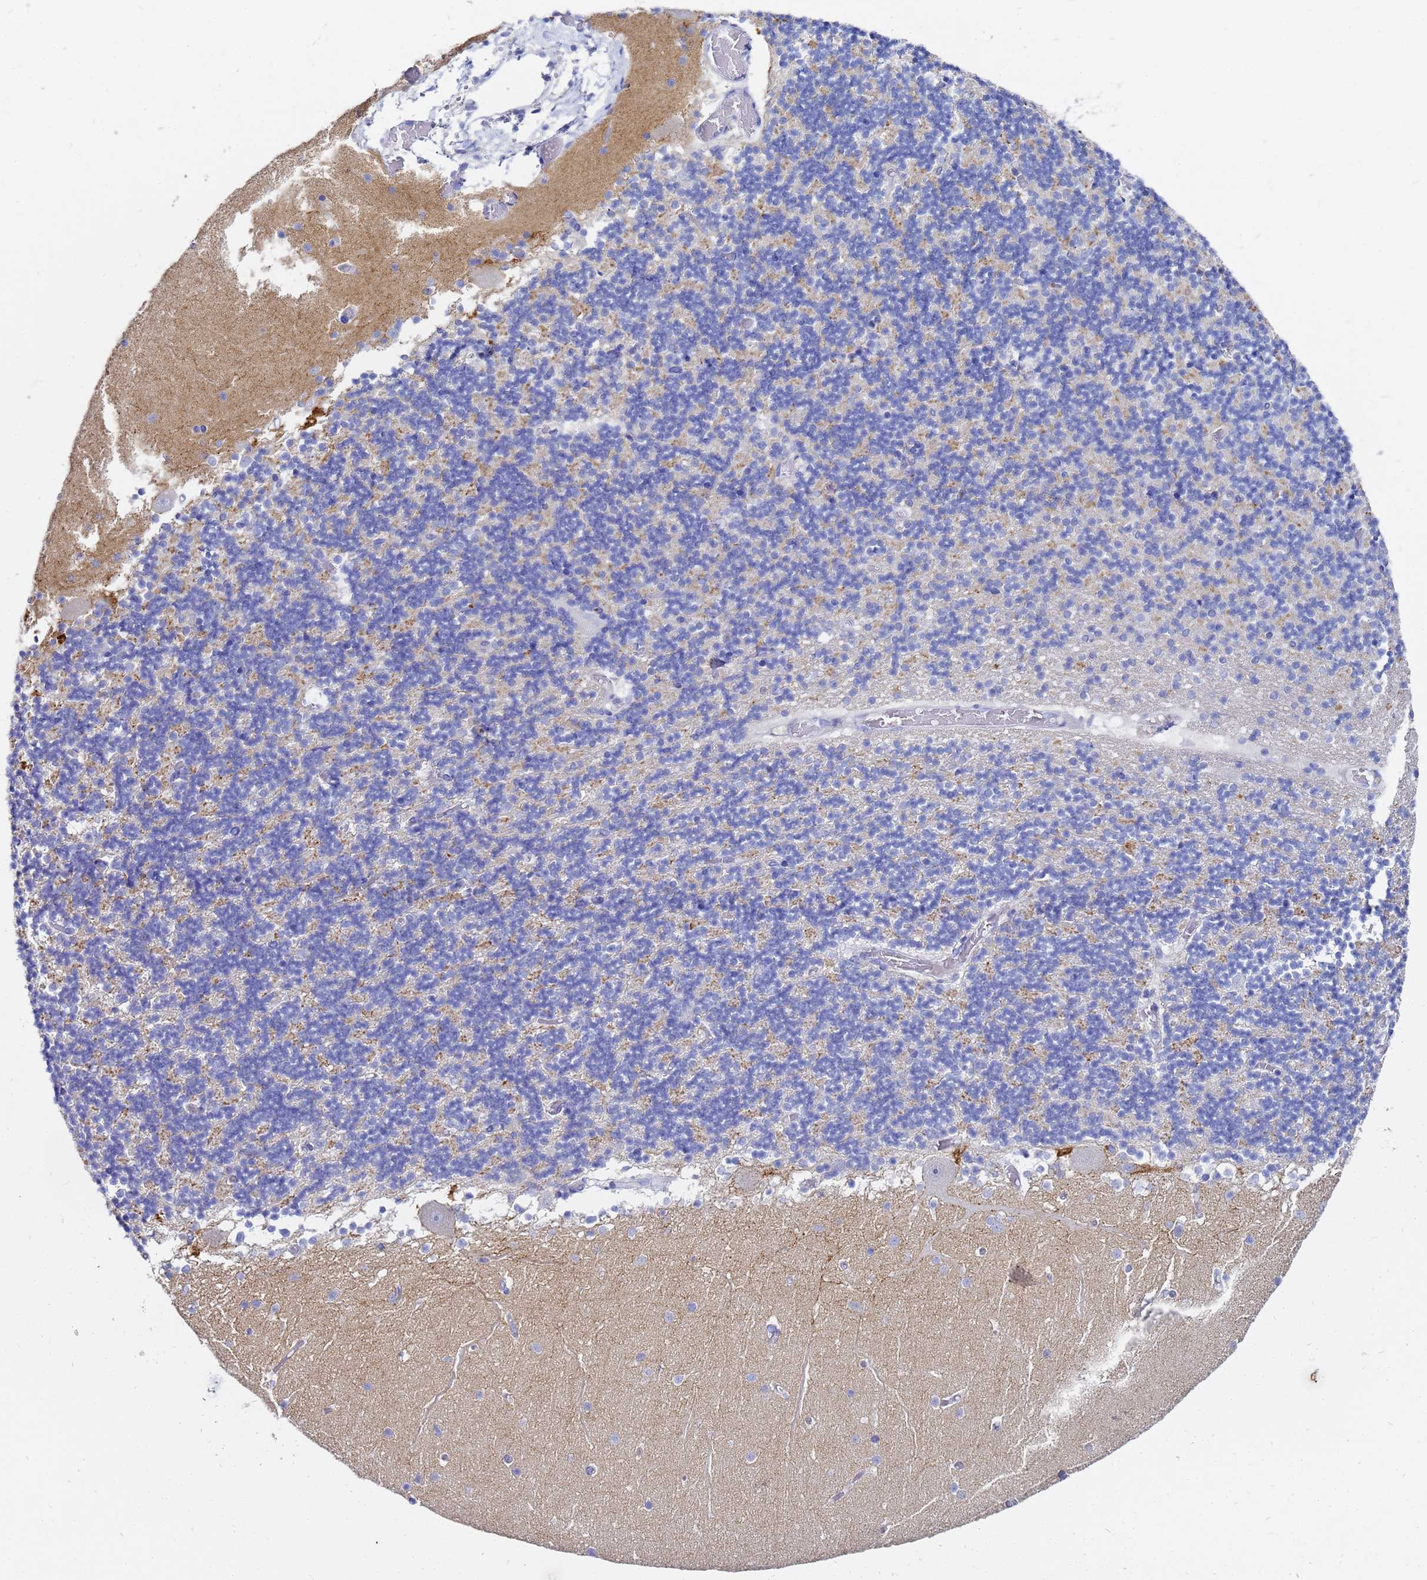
{"staining": {"intensity": "negative", "quantity": "none", "location": "none"}, "tissue": "cerebellum", "cell_type": "Cells in granular layer", "image_type": "normal", "snomed": [{"axis": "morphology", "description": "Normal tissue, NOS"}, {"axis": "topography", "description": "Cerebellum"}], "caption": "Immunohistochemical staining of unremarkable cerebellum demonstrates no significant staining in cells in granular layer.", "gene": "C2orf72", "patient": {"sex": "female", "age": 28}}